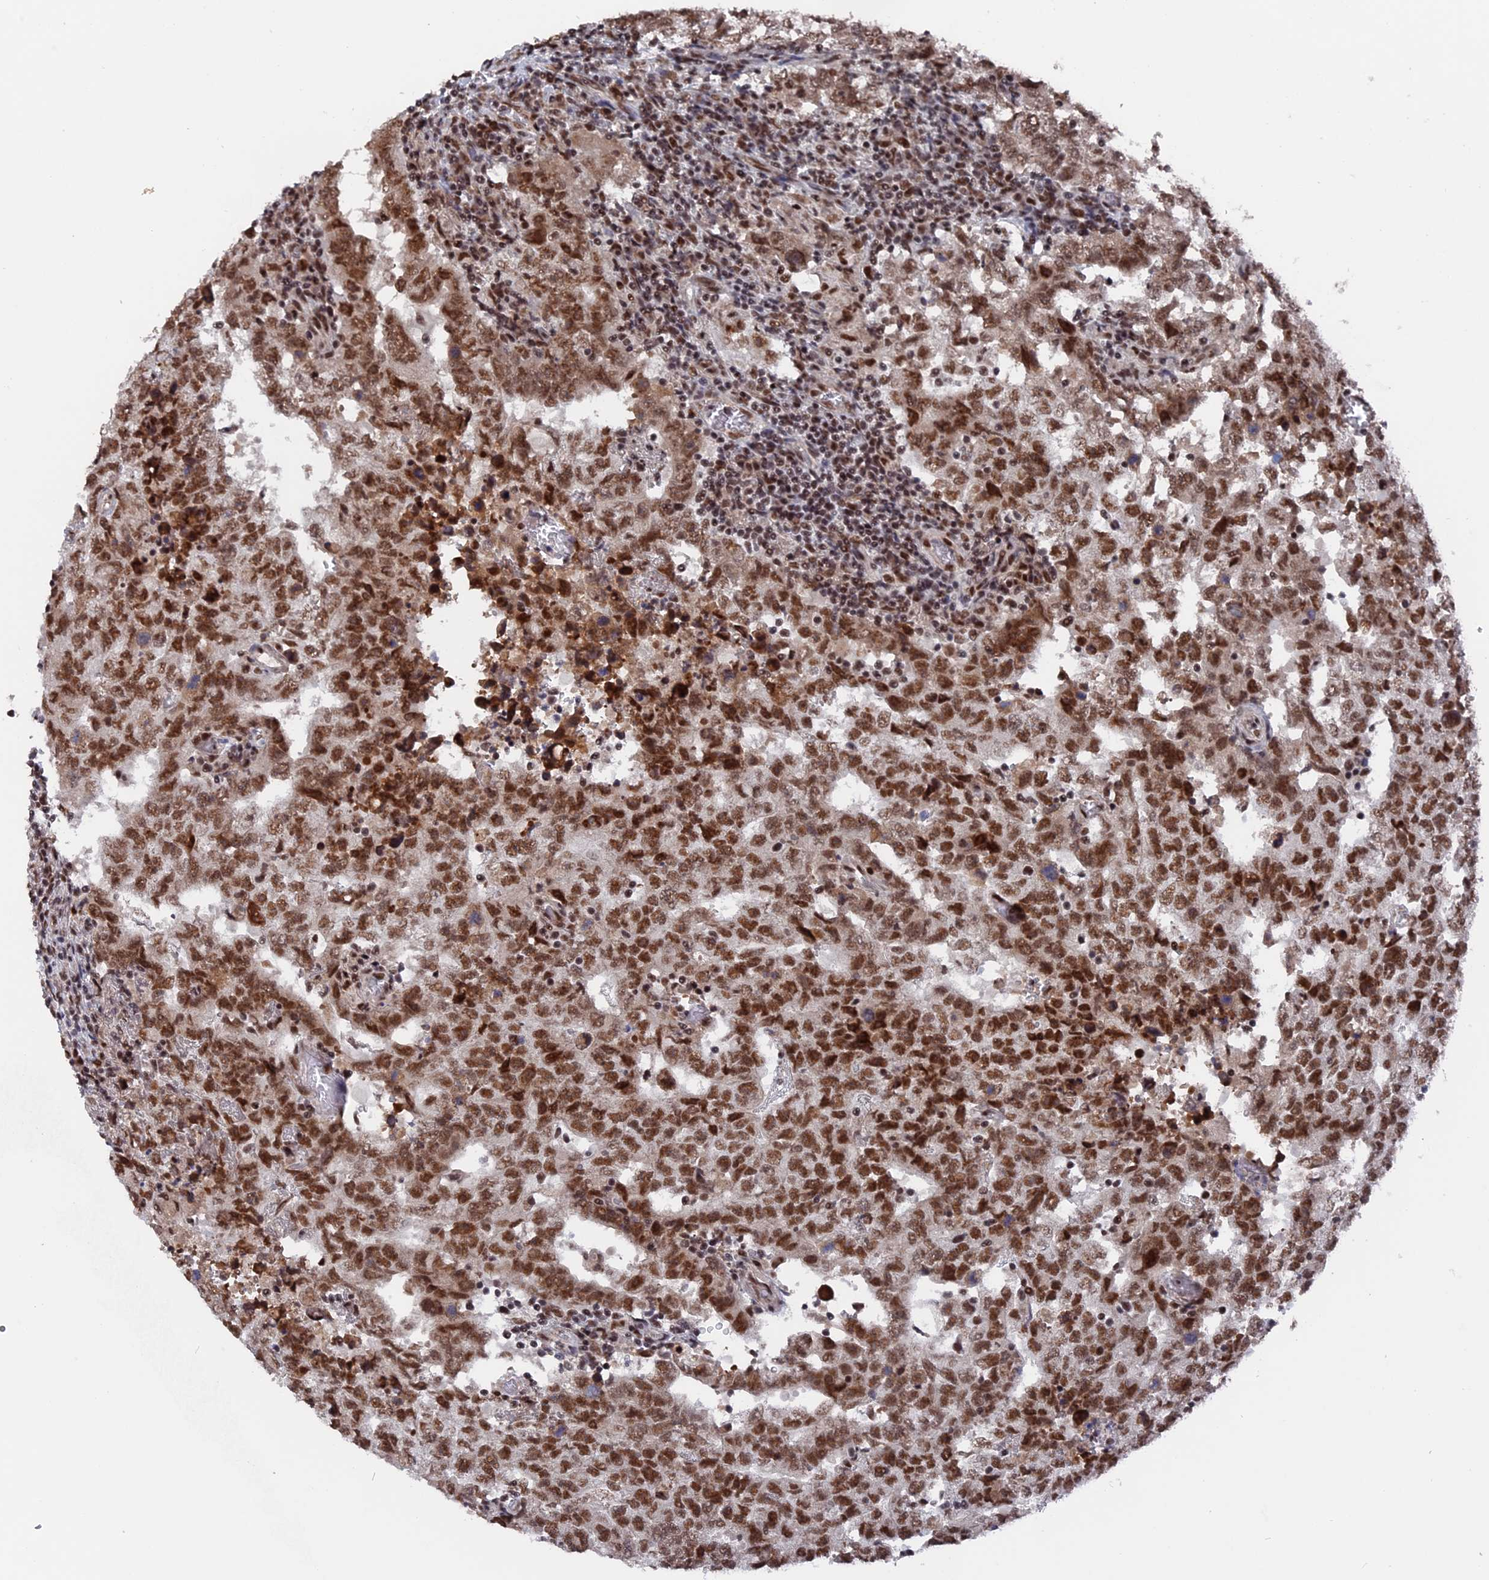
{"staining": {"intensity": "moderate", "quantity": ">75%", "location": "nuclear"}, "tissue": "testis cancer", "cell_type": "Tumor cells", "image_type": "cancer", "snomed": [{"axis": "morphology", "description": "Carcinoma, Embryonal, NOS"}, {"axis": "topography", "description": "Testis"}], "caption": "Tumor cells exhibit medium levels of moderate nuclear expression in approximately >75% of cells in human testis cancer (embryonal carcinoma).", "gene": "SF3A2", "patient": {"sex": "male", "age": 26}}